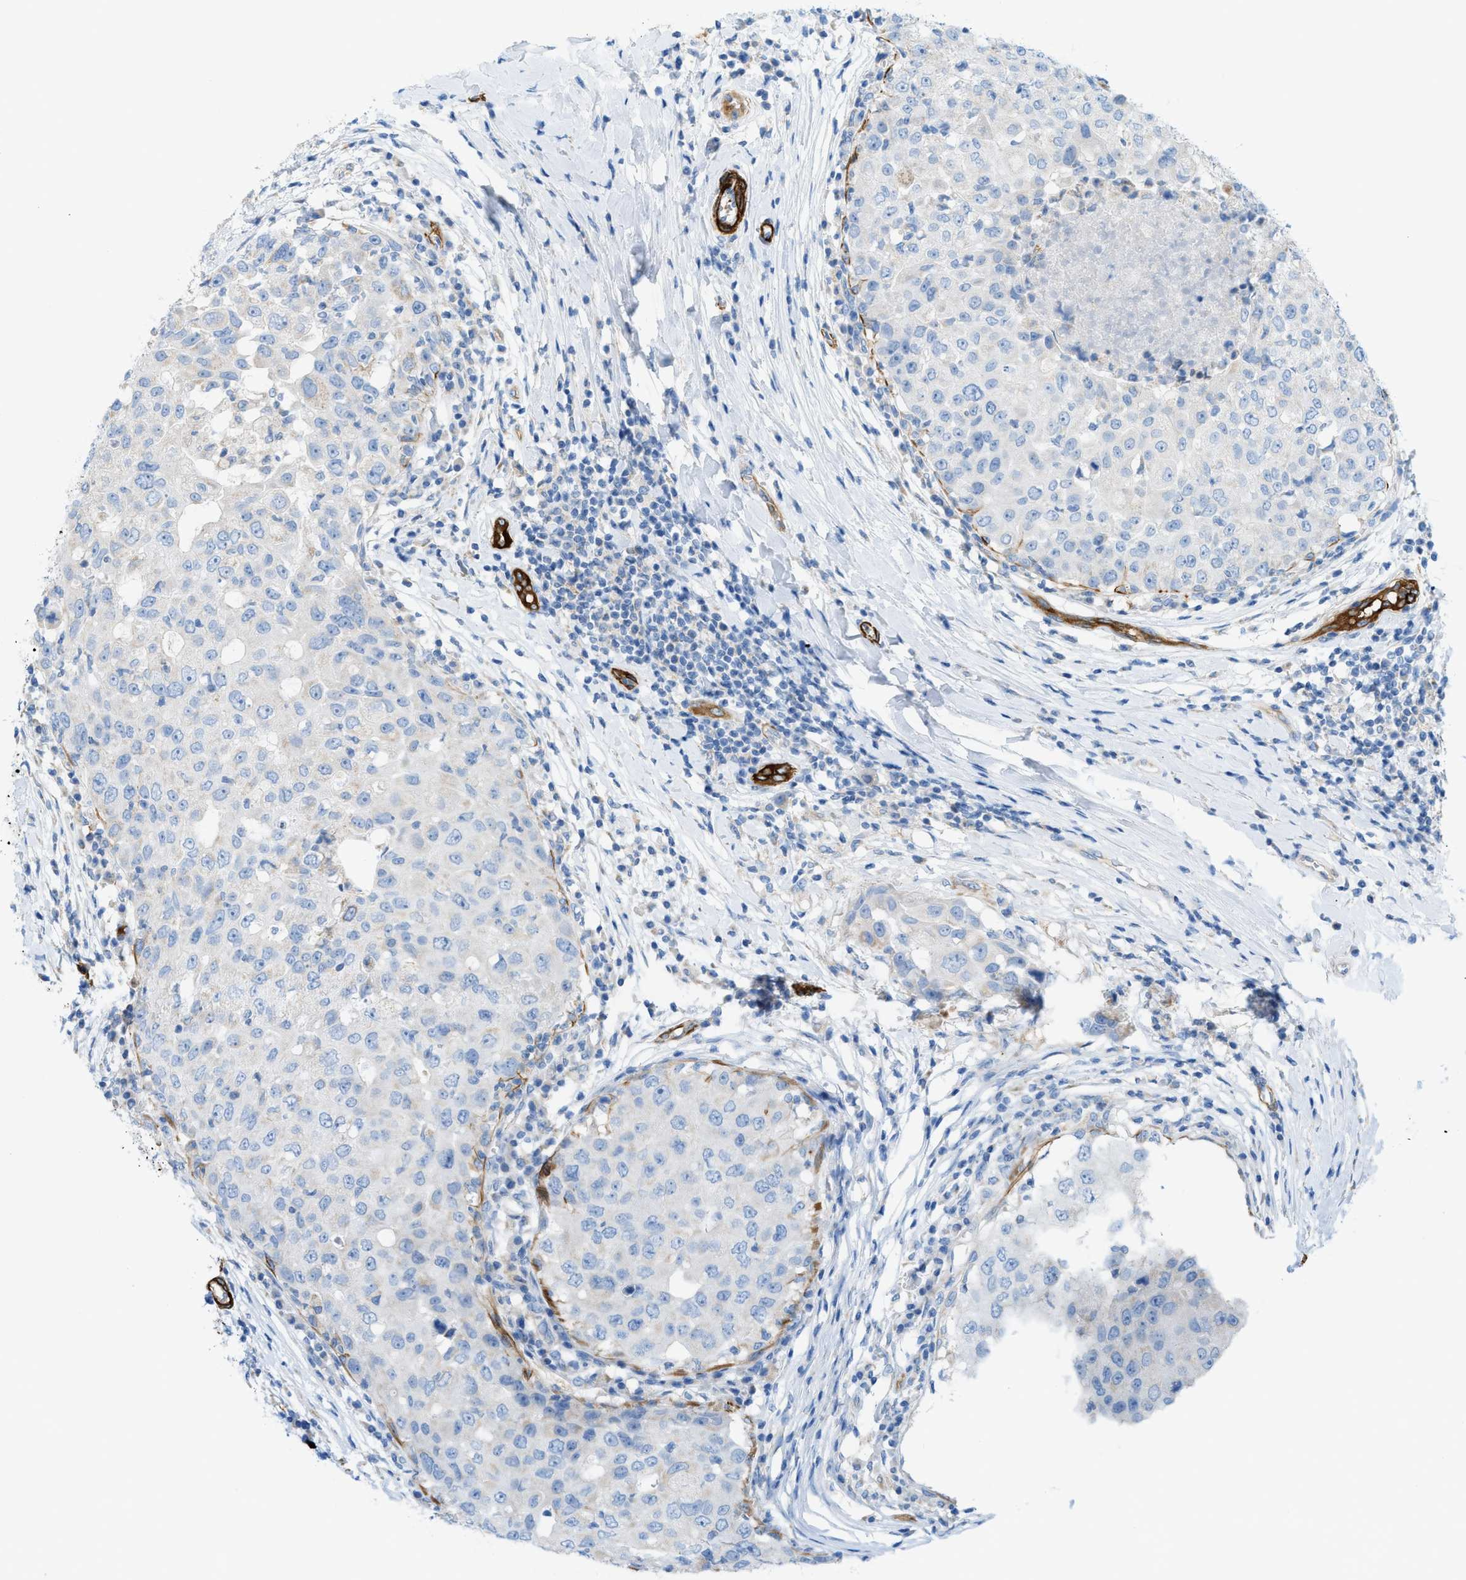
{"staining": {"intensity": "negative", "quantity": "none", "location": "none"}, "tissue": "breast cancer", "cell_type": "Tumor cells", "image_type": "cancer", "snomed": [{"axis": "morphology", "description": "Duct carcinoma"}, {"axis": "topography", "description": "Breast"}], "caption": "Tumor cells show no significant positivity in breast cancer. Nuclei are stained in blue.", "gene": "MYH11", "patient": {"sex": "female", "age": 27}}